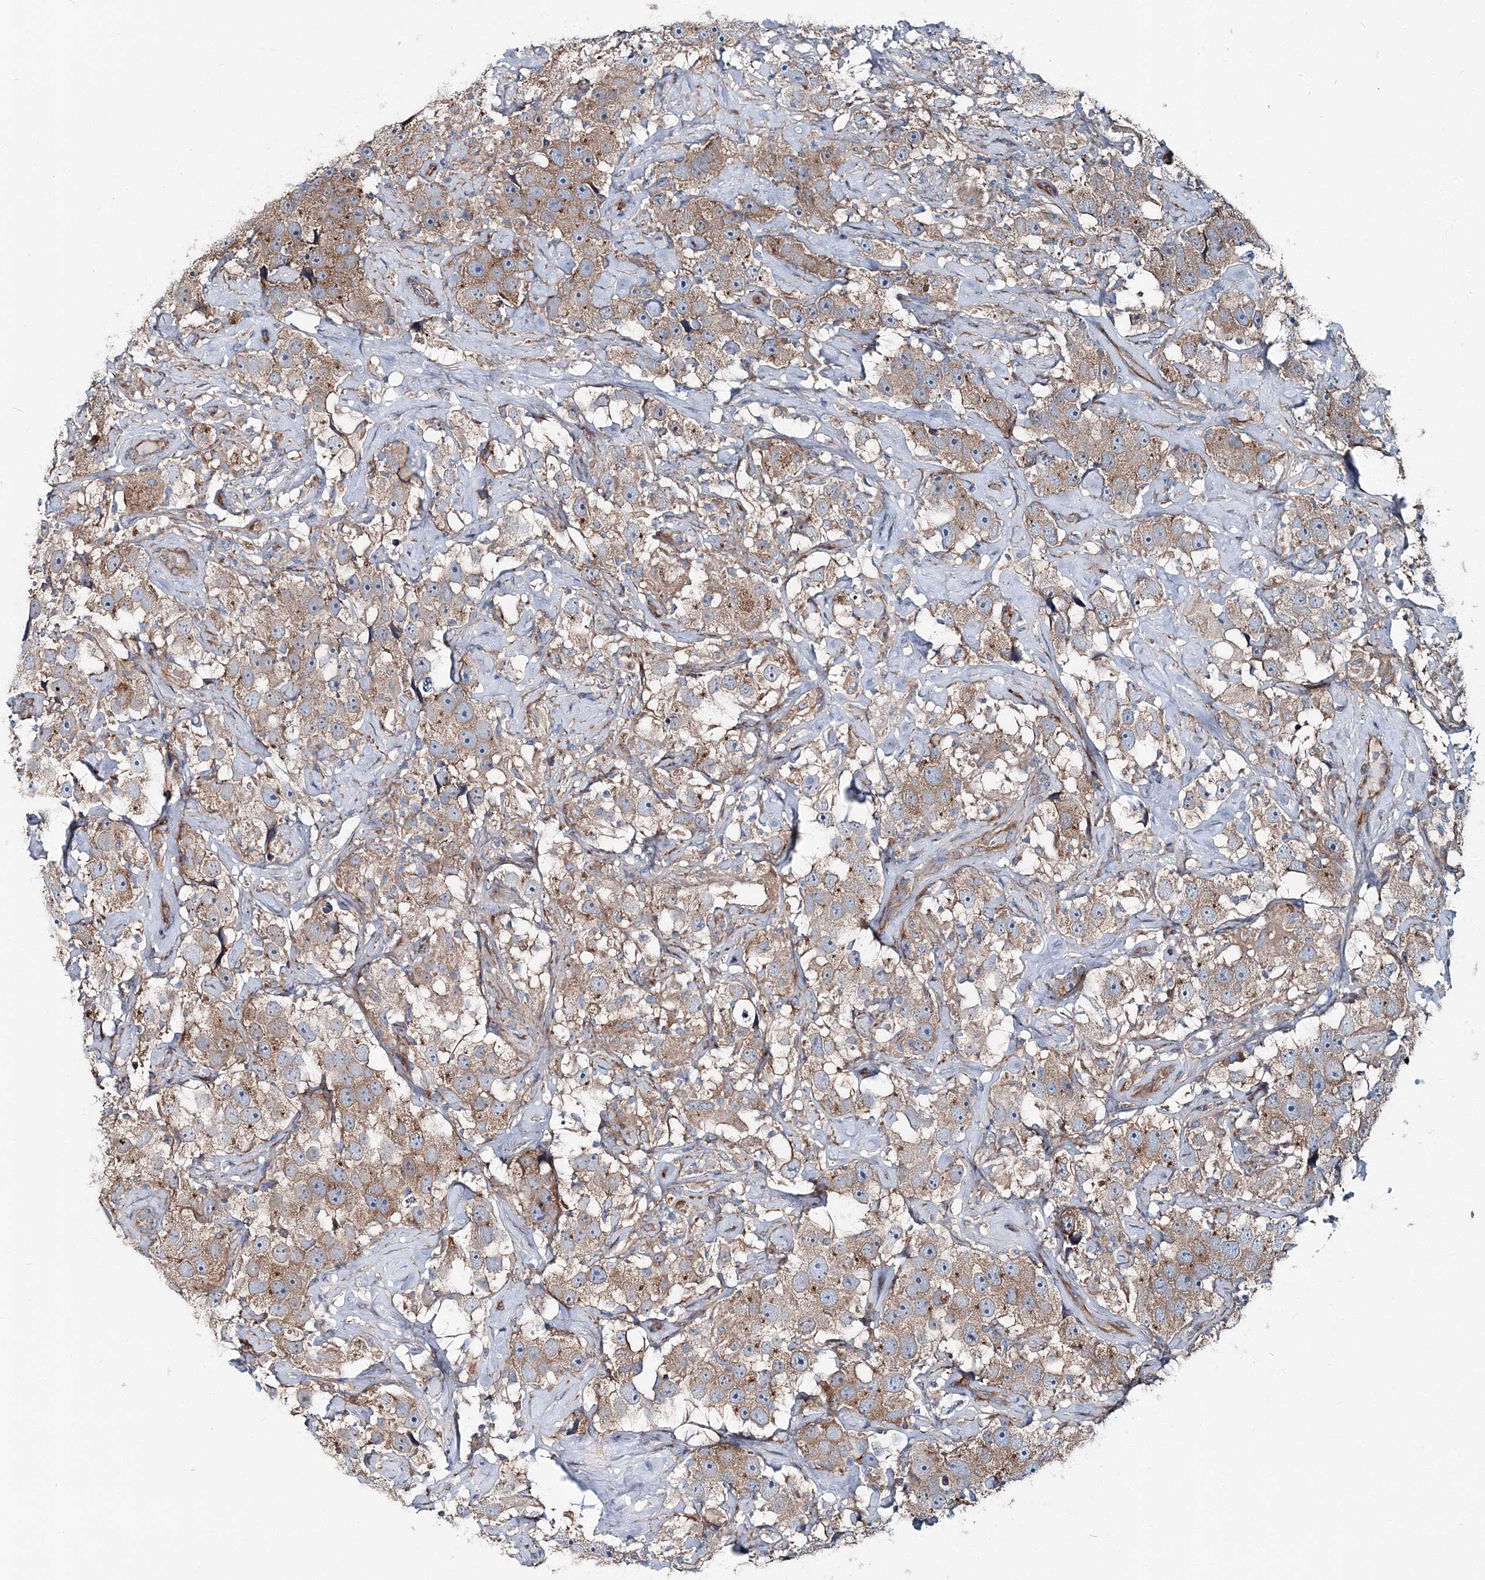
{"staining": {"intensity": "moderate", "quantity": ">75%", "location": "cytoplasmic/membranous"}, "tissue": "testis cancer", "cell_type": "Tumor cells", "image_type": "cancer", "snomed": [{"axis": "morphology", "description": "Seminoma, NOS"}, {"axis": "topography", "description": "Testis"}], "caption": "This micrograph displays IHC staining of testis seminoma, with medium moderate cytoplasmic/membranous positivity in about >75% of tumor cells.", "gene": "MPHOSPH9", "patient": {"sex": "male", "age": 49}}